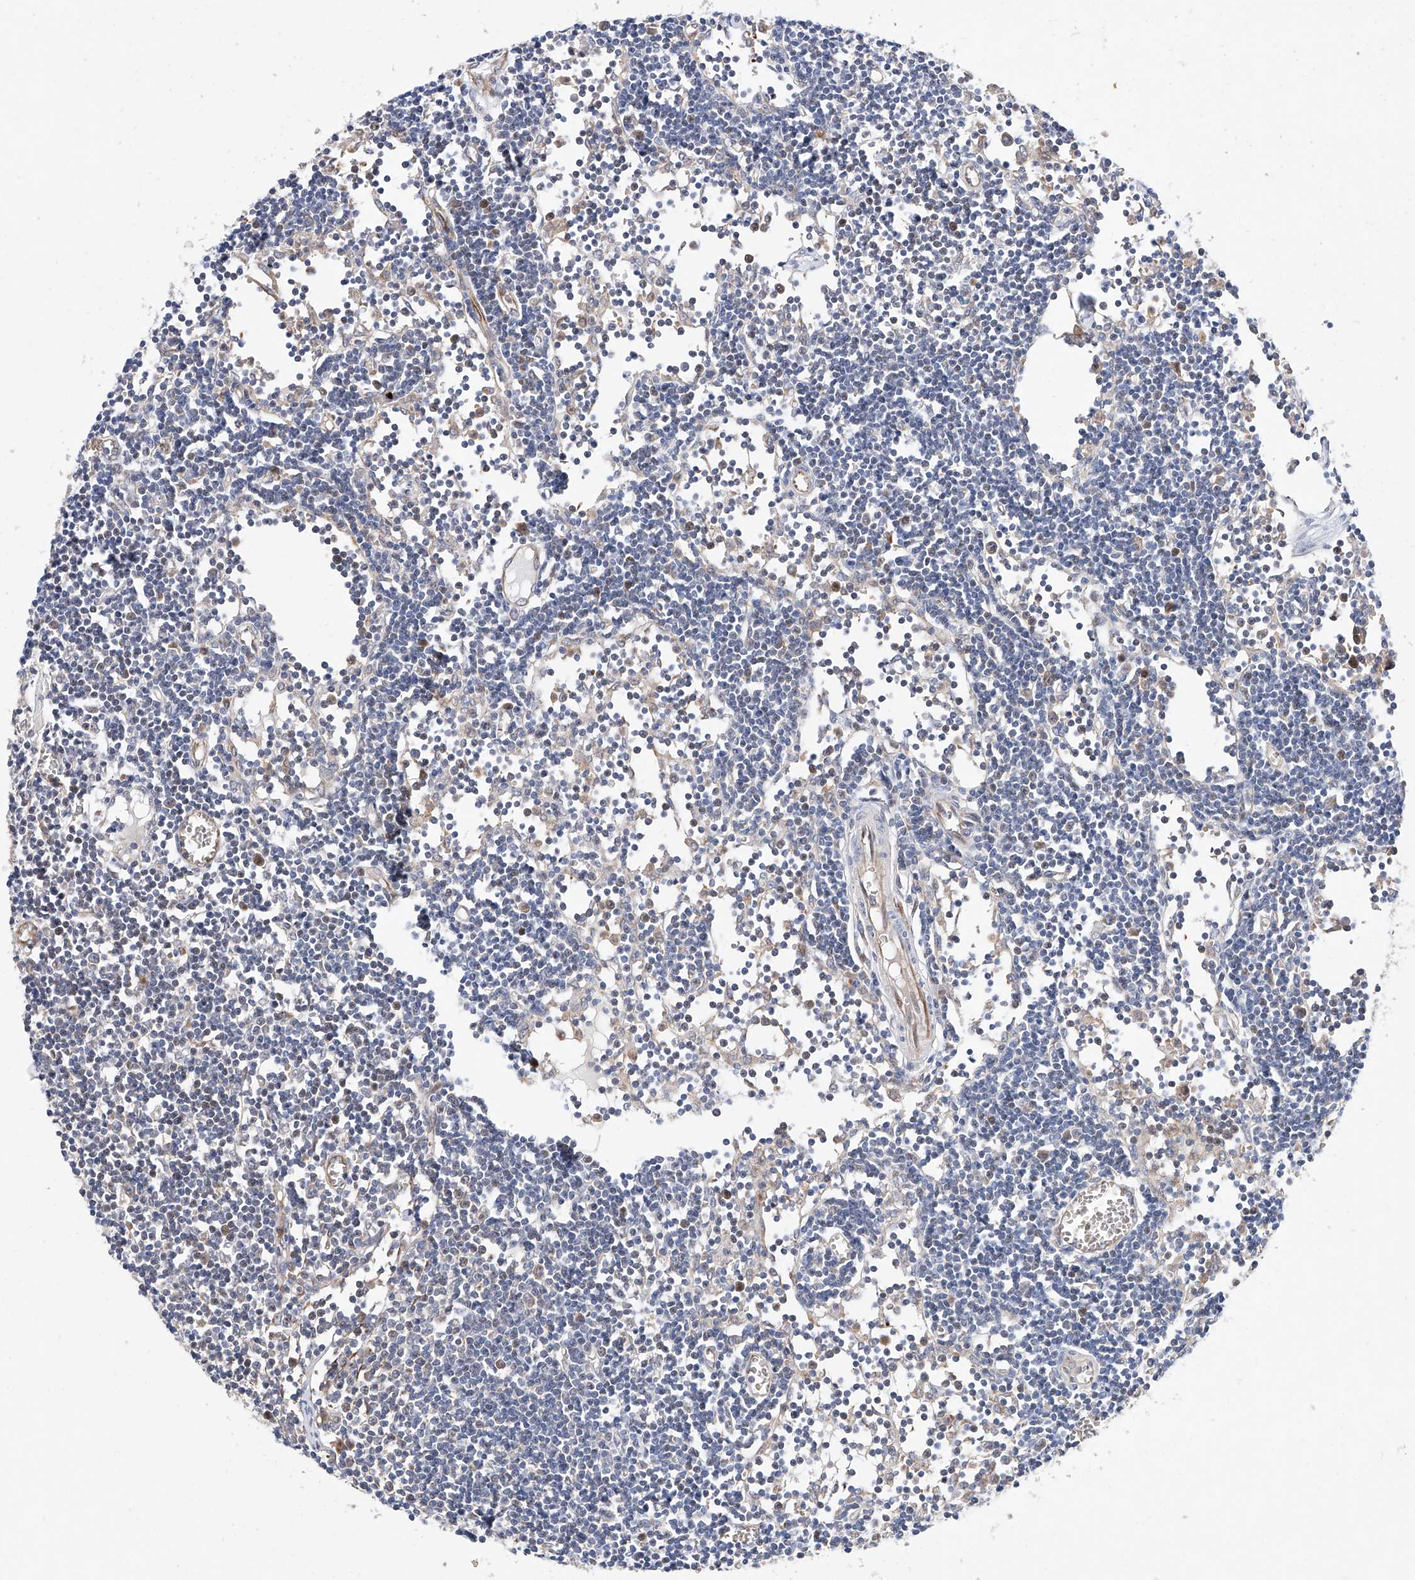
{"staining": {"intensity": "negative", "quantity": "none", "location": "none"}, "tissue": "lymph node", "cell_type": "Germinal center cells", "image_type": "normal", "snomed": [{"axis": "morphology", "description": "Normal tissue, NOS"}, {"axis": "topography", "description": "Lymph node"}], "caption": "Immunohistochemistry photomicrograph of benign lymph node: human lymph node stained with DAB (3,3'-diaminobenzidine) shows no significant protein staining in germinal center cells.", "gene": "FUCA2", "patient": {"sex": "female", "age": 11}}